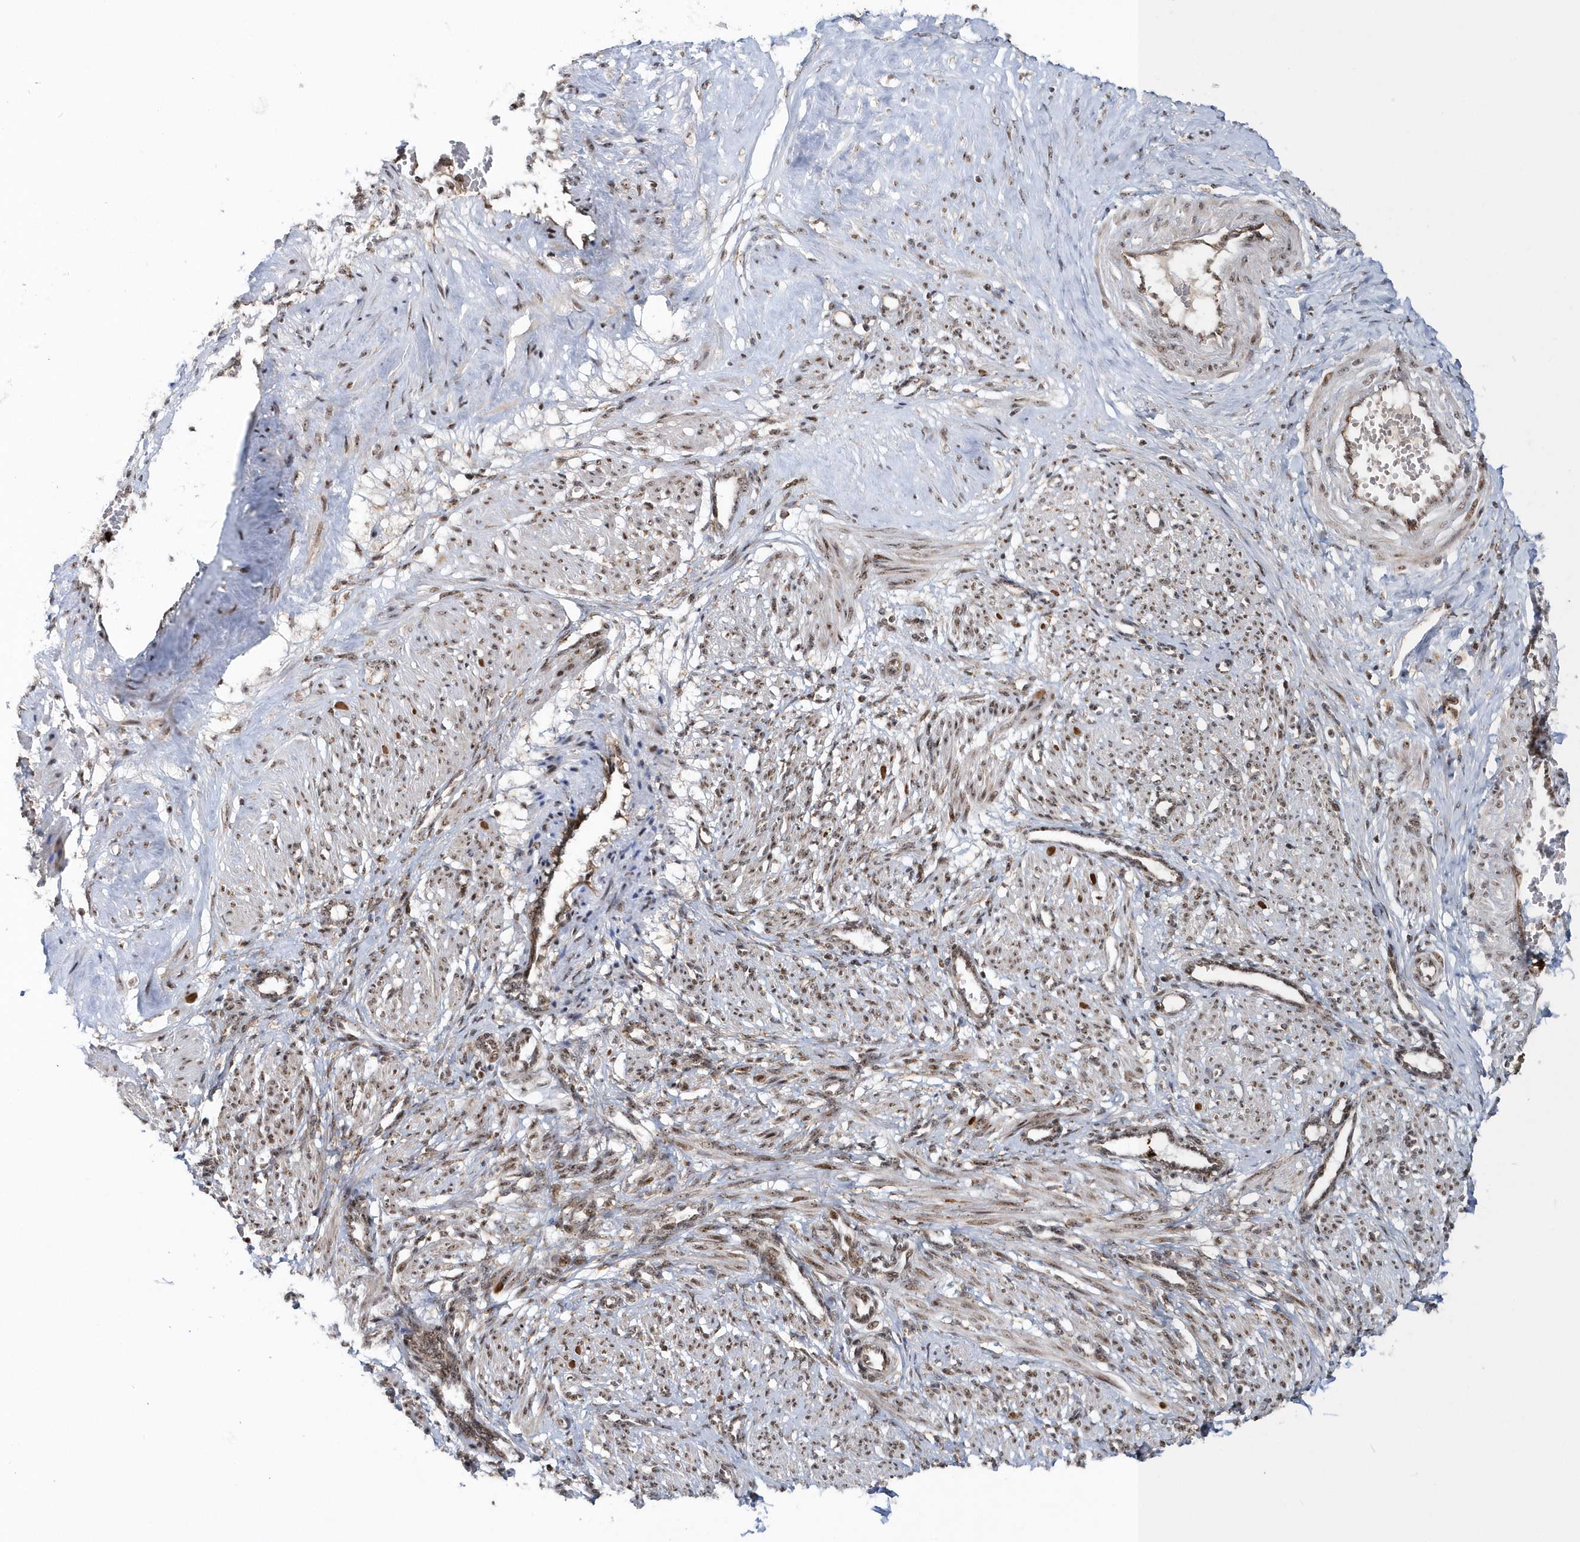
{"staining": {"intensity": "moderate", "quantity": ">75%", "location": "cytoplasmic/membranous,nuclear"}, "tissue": "smooth muscle", "cell_type": "Smooth muscle cells", "image_type": "normal", "snomed": [{"axis": "morphology", "description": "Normal tissue, NOS"}, {"axis": "topography", "description": "Endometrium"}], "caption": "This histopathology image reveals IHC staining of normal smooth muscle, with medium moderate cytoplasmic/membranous,nuclear positivity in about >75% of smooth muscle cells.", "gene": "SOWAHB", "patient": {"sex": "female", "age": 33}}